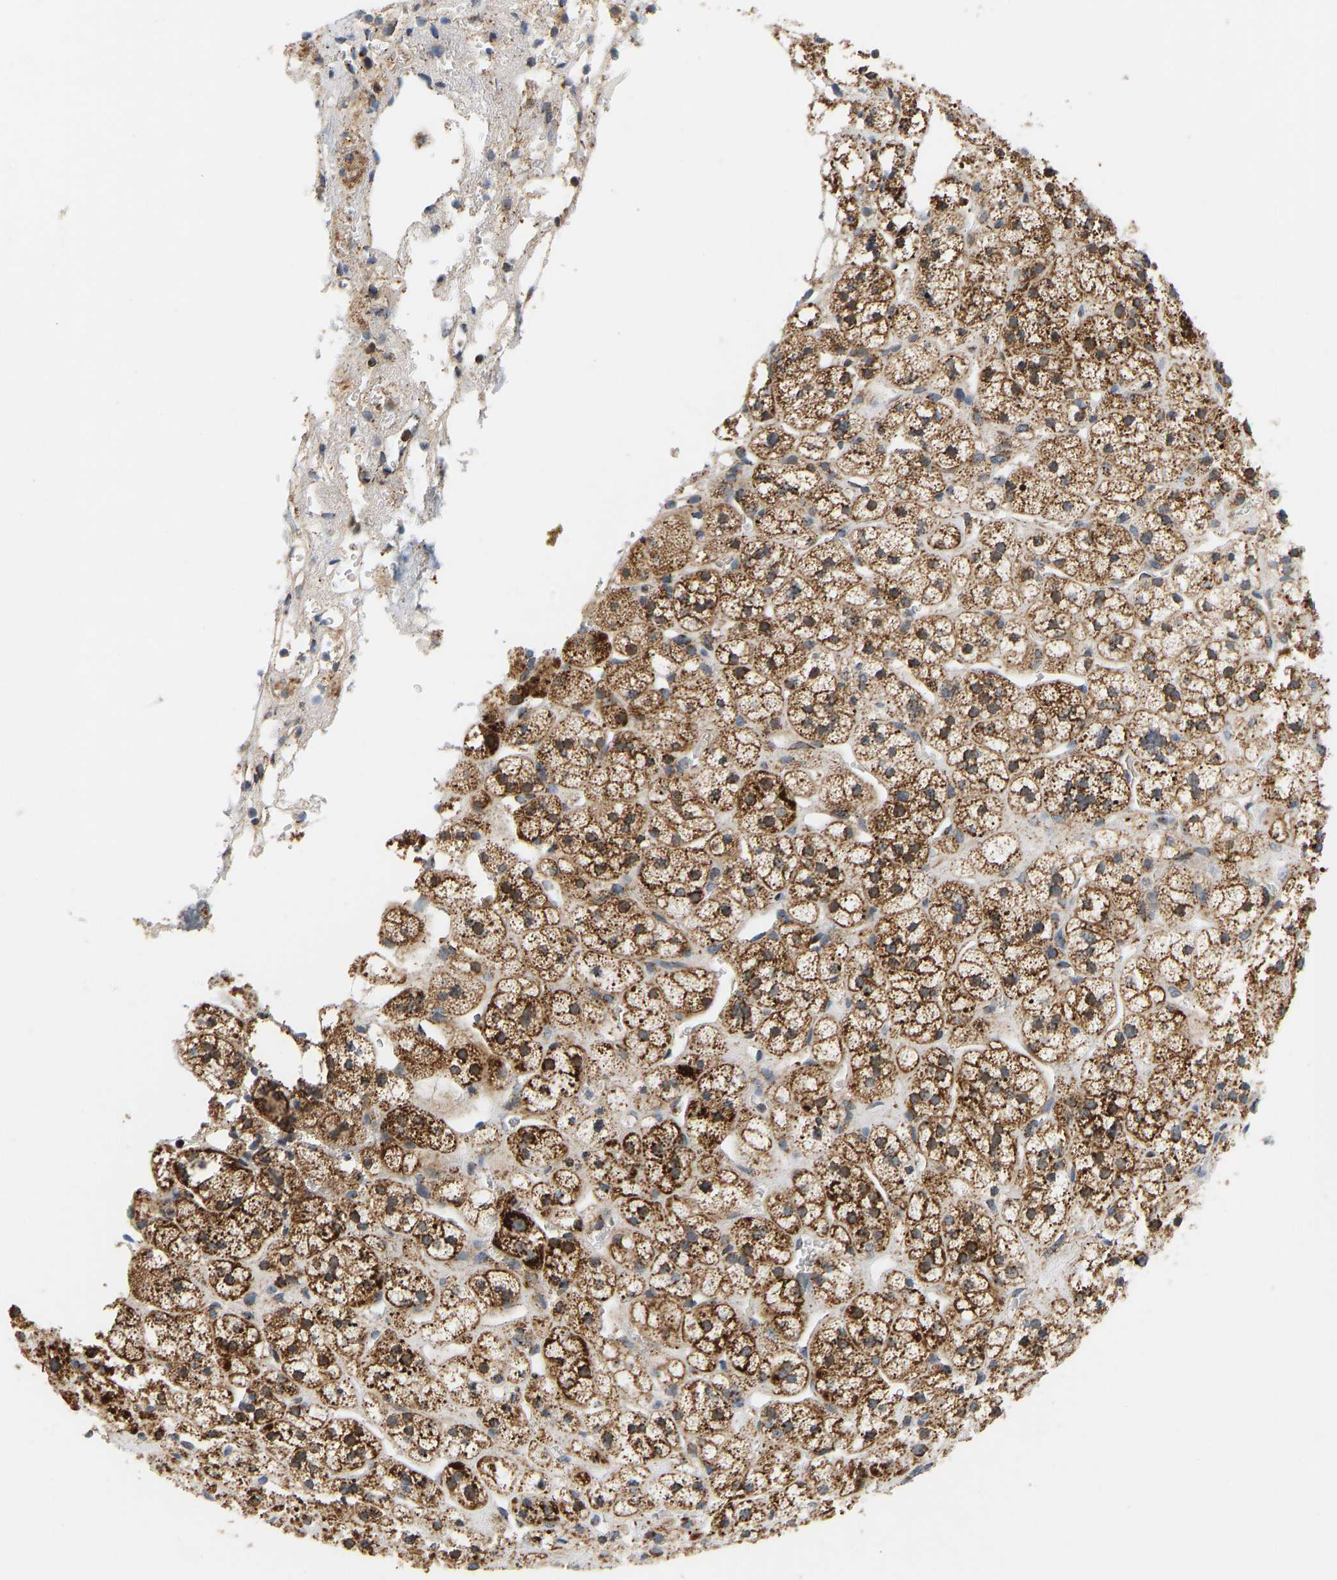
{"staining": {"intensity": "strong", "quantity": ">75%", "location": "cytoplasmic/membranous"}, "tissue": "adrenal gland", "cell_type": "Glandular cells", "image_type": "normal", "snomed": [{"axis": "morphology", "description": "Normal tissue, NOS"}, {"axis": "topography", "description": "Adrenal gland"}], "caption": "Immunohistochemical staining of unremarkable adrenal gland demonstrates strong cytoplasmic/membranous protein staining in about >75% of glandular cells. The protein of interest is stained brown, and the nuclei are stained in blue (DAB IHC with brightfield microscopy, high magnification).", "gene": "GPSM2", "patient": {"sex": "male", "age": 56}}